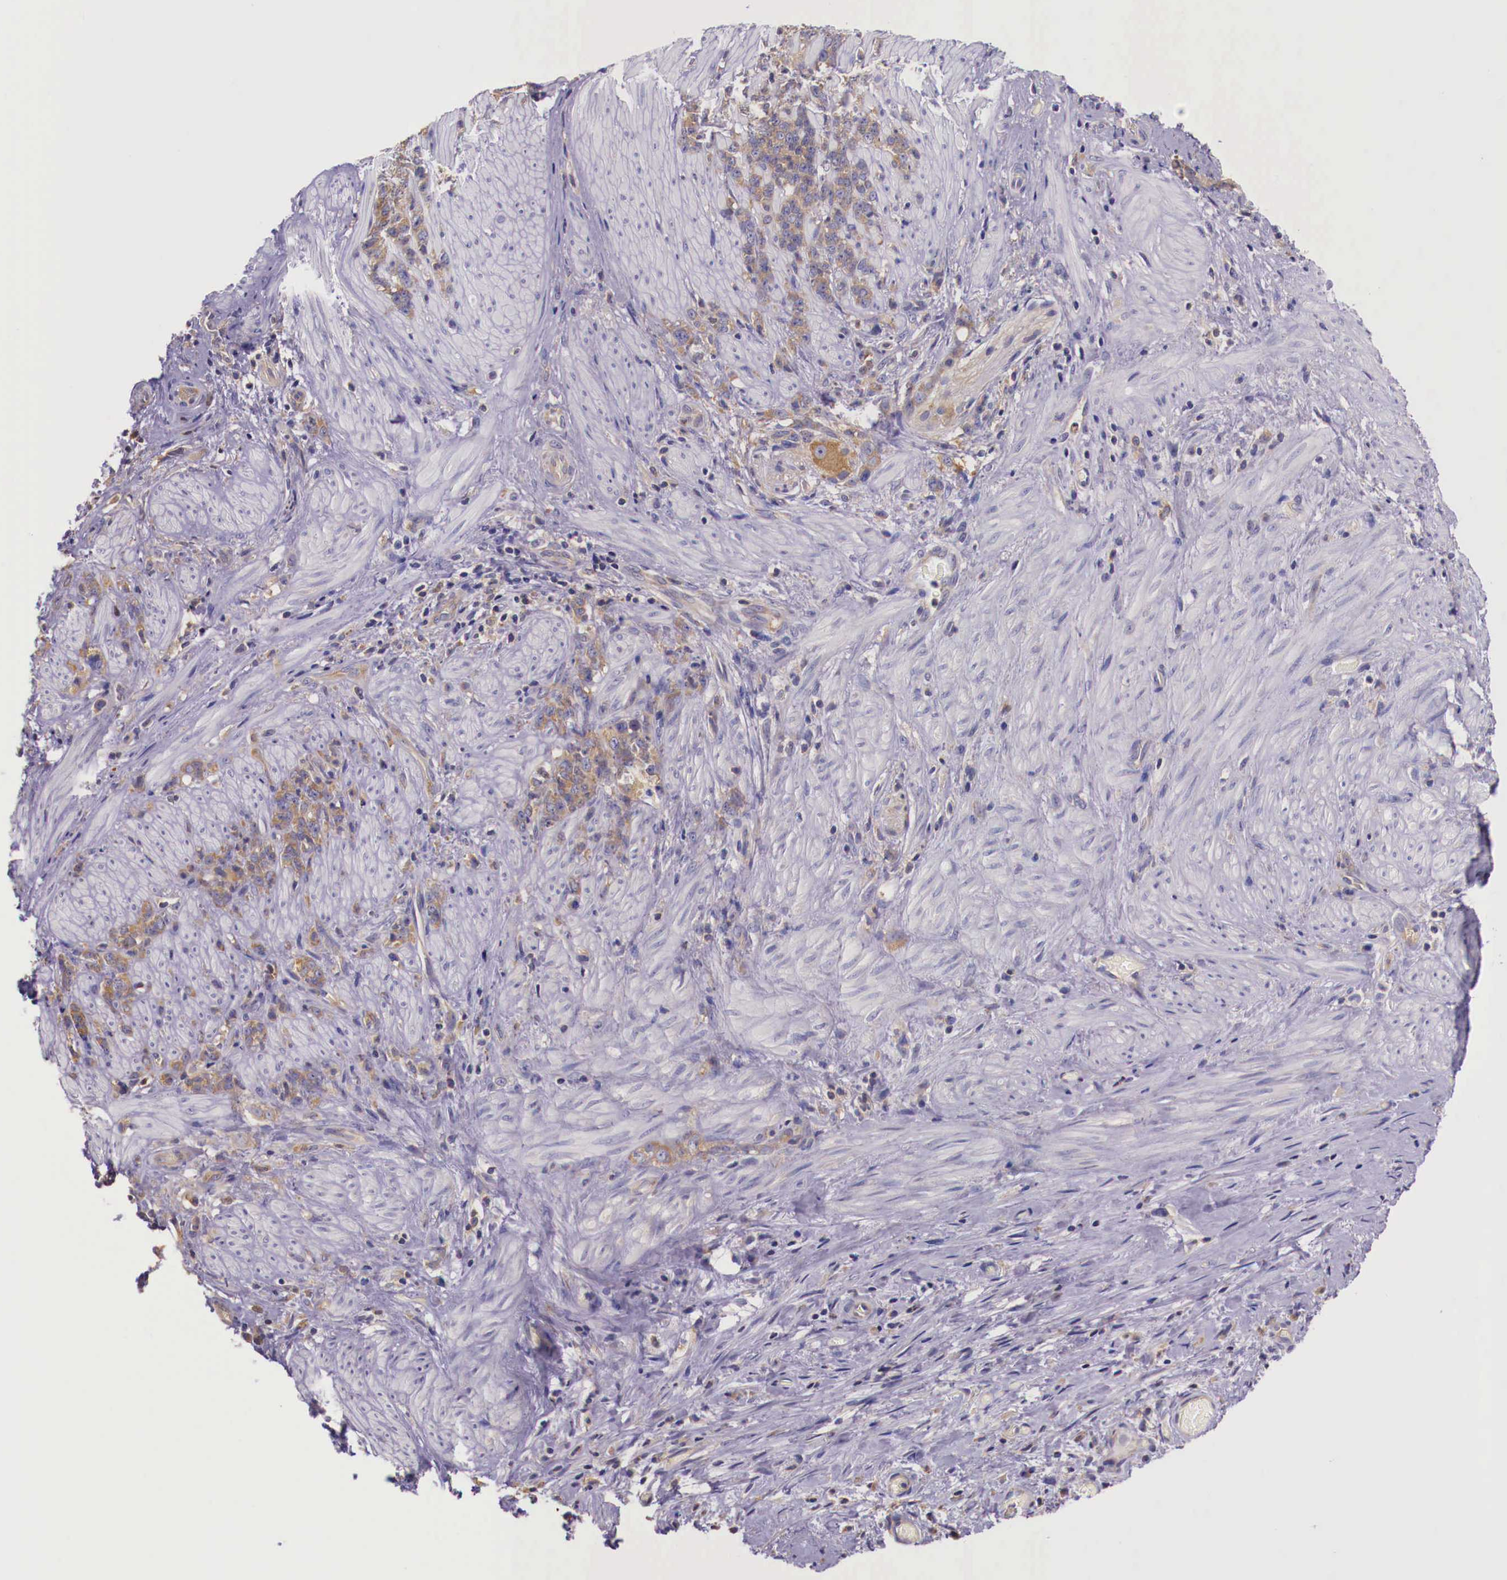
{"staining": {"intensity": "weak", "quantity": "25%-75%", "location": "cytoplasmic/membranous"}, "tissue": "stomach cancer", "cell_type": "Tumor cells", "image_type": "cancer", "snomed": [{"axis": "morphology", "description": "Adenocarcinoma, NOS"}, {"axis": "topography", "description": "Stomach, lower"}], "caption": "Adenocarcinoma (stomach) tissue exhibits weak cytoplasmic/membranous expression in approximately 25%-75% of tumor cells, visualized by immunohistochemistry. Immunohistochemistry stains the protein in brown and the nuclei are stained blue.", "gene": "GRIPAP1", "patient": {"sex": "male", "age": 88}}